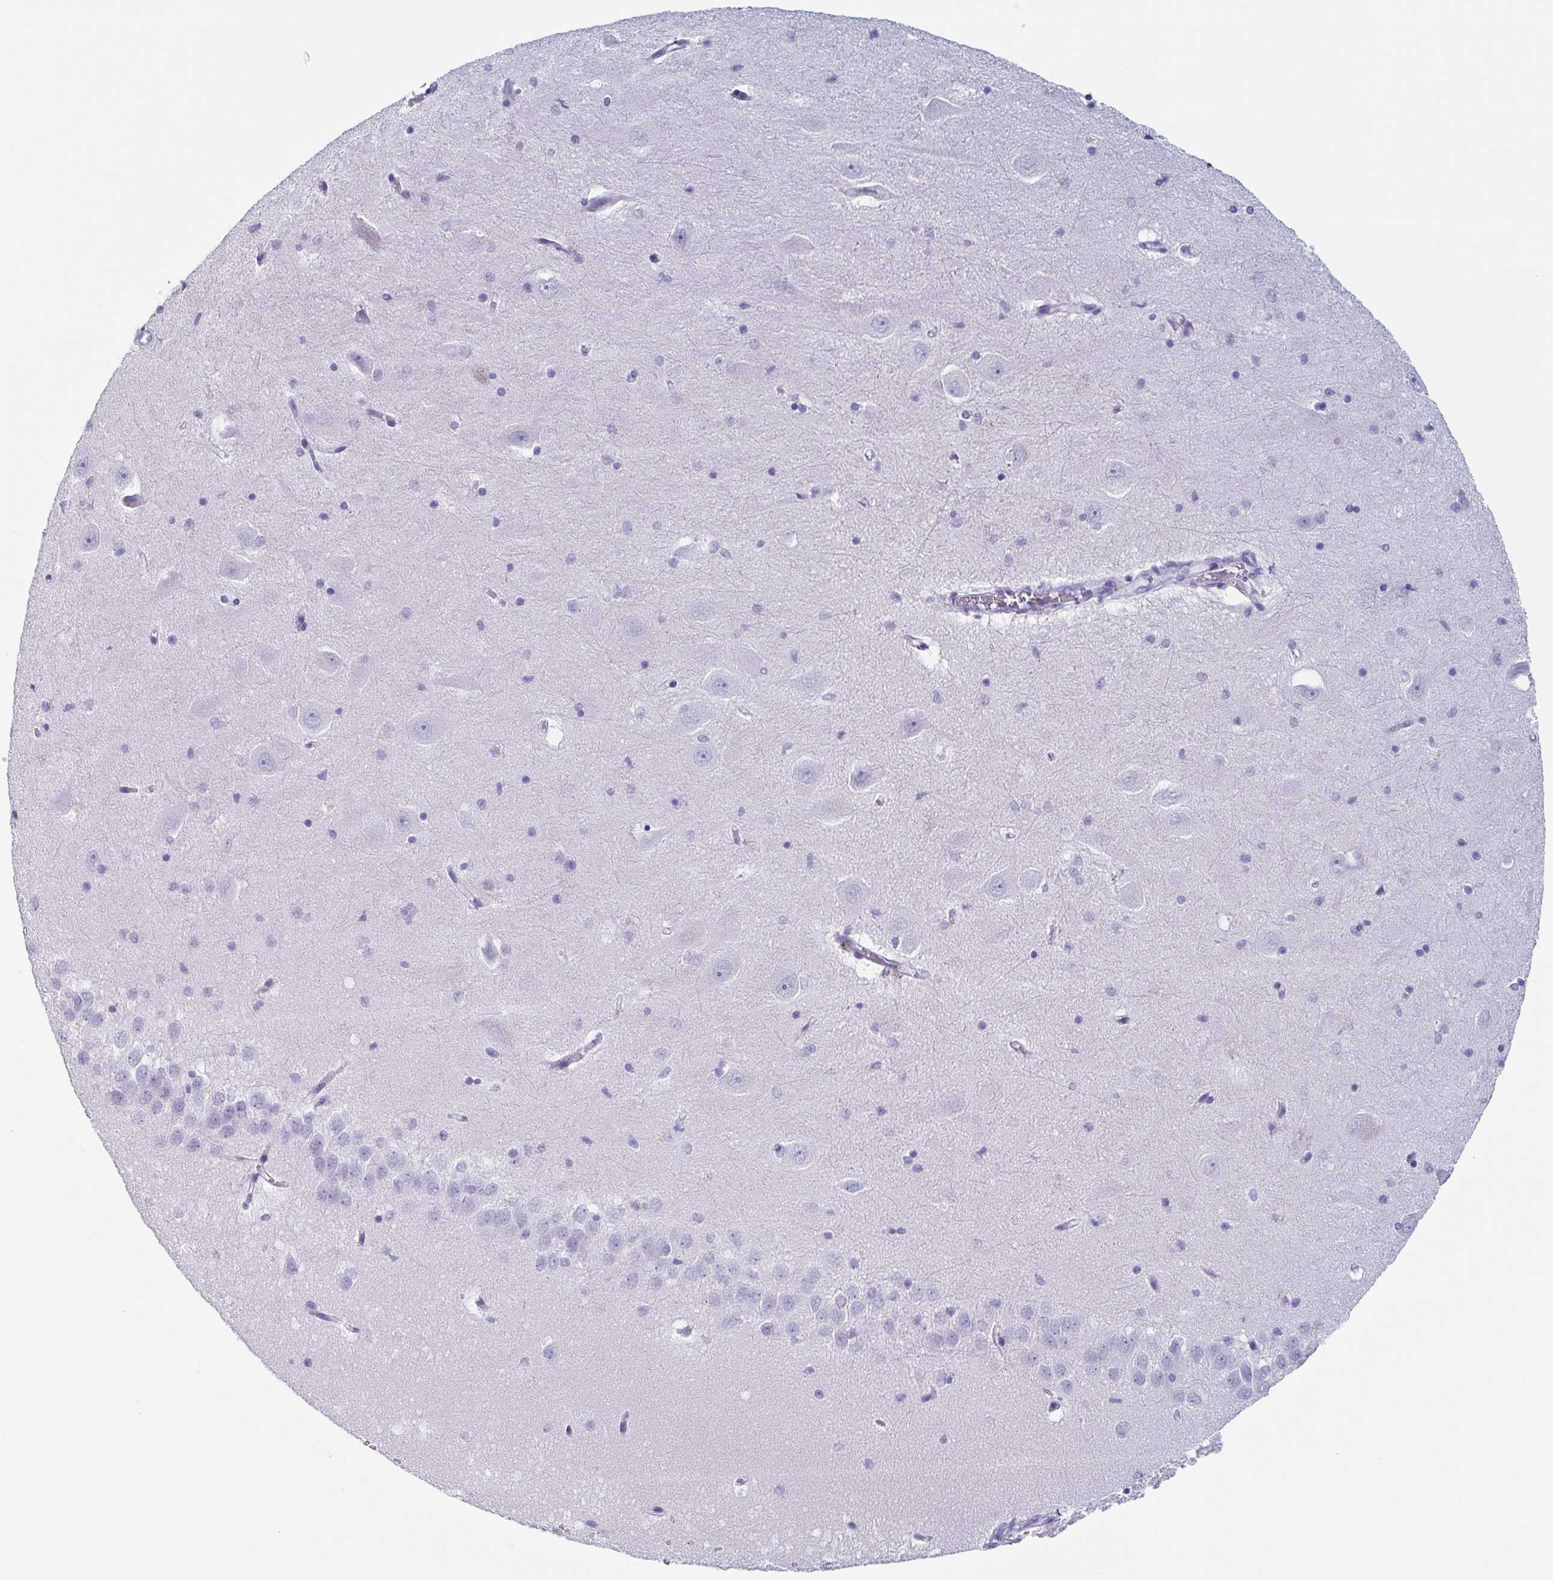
{"staining": {"intensity": "negative", "quantity": "none", "location": "none"}, "tissue": "hippocampus", "cell_type": "Glial cells", "image_type": "normal", "snomed": [{"axis": "morphology", "description": "Normal tissue, NOS"}, {"axis": "topography", "description": "Hippocampus"}], "caption": "Glial cells show no significant expression in unremarkable hippocampus.", "gene": "LYRM2", "patient": {"sex": "male", "age": 58}}